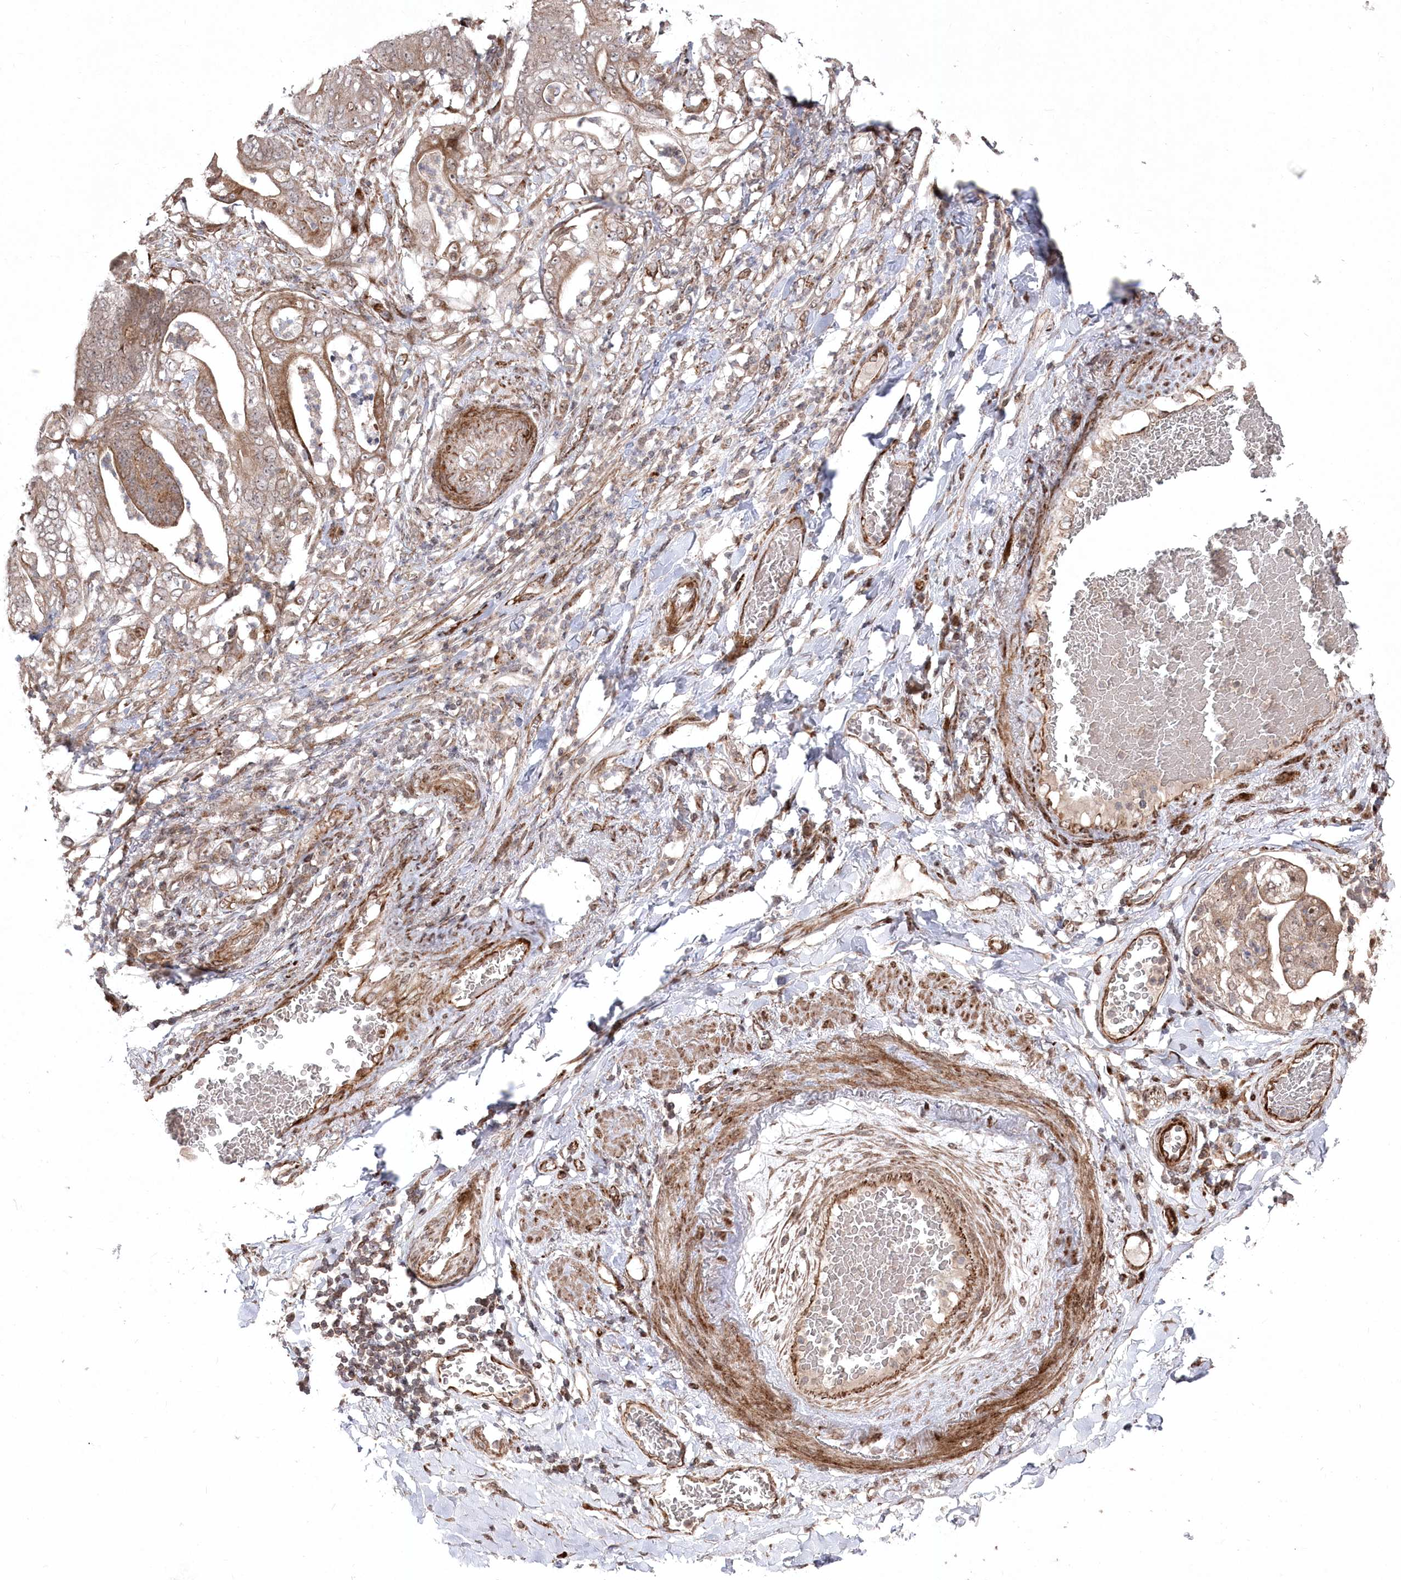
{"staining": {"intensity": "weak", "quantity": ">75%", "location": "cytoplasmic/membranous"}, "tissue": "stomach cancer", "cell_type": "Tumor cells", "image_type": "cancer", "snomed": [{"axis": "morphology", "description": "Adenocarcinoma, NOS"}, {"axis": "topography", "description": "Stomach"}], "caption": "Stomach adenocarcinoma was stained to show a protein in brown. There is low levels of weak cytoplasmic/membranous expression in approximately >75% of tumor cells.", "gene": "POLR3A", "patient": {"sex": "female", "age": 73}}